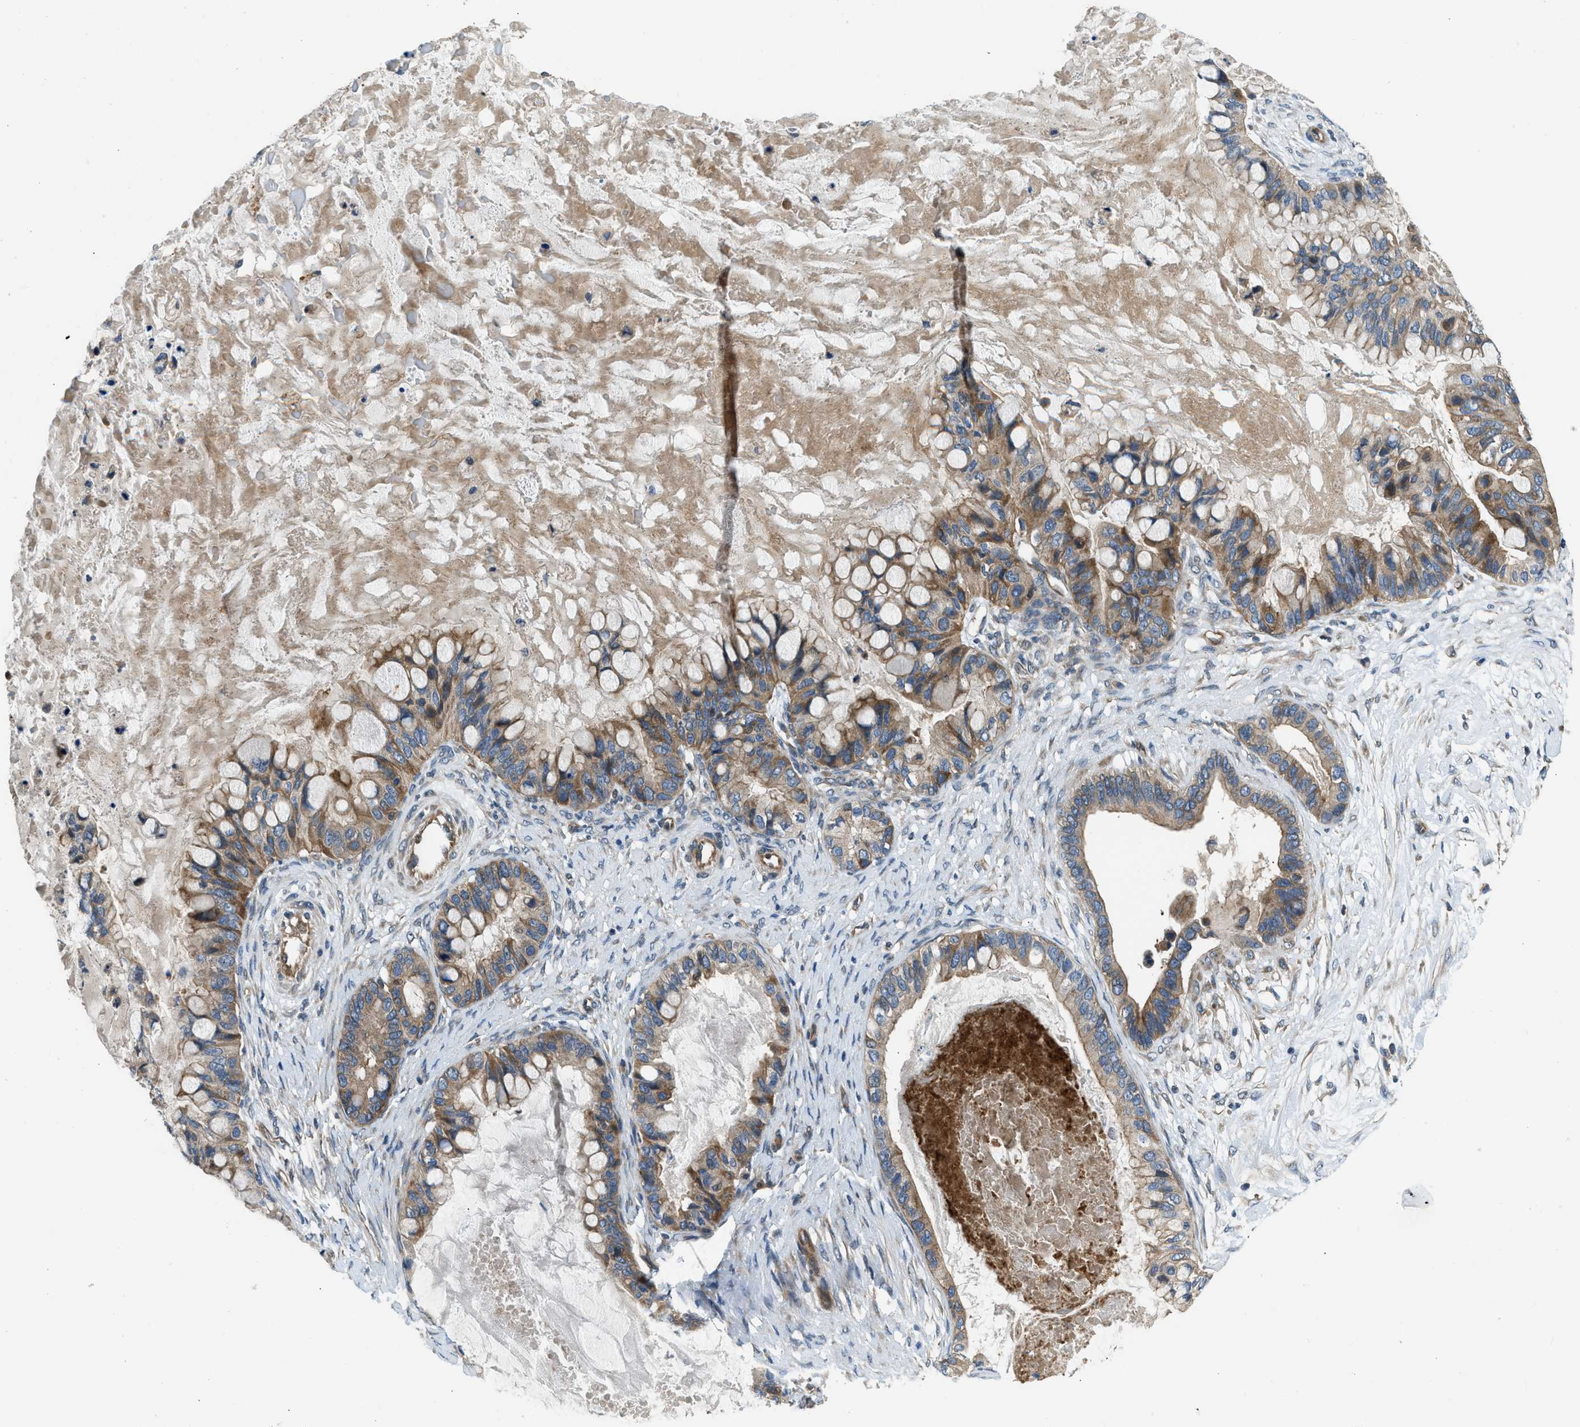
{"staining": {"intensity": "moderate", "quantity": ">75%", "location": "cytoplasmic/membranous"}, "tissue": "ovarian cancer", "cell_type": "Tumor cells", "image_type": "cancer", "snomed": [{"axis": "morphology", "description": "Cystadenocarcinoma, mucinous, NOS"}, {"axis": "topography", "description": "Ovary"}], "caption": "DAB immunohistochemical staining of human ovarian mucinous cystadenocarcinoma exhibits moderate cytoplasmic/membranous protein positivity in about >75% of tumor cells. (Brightfield microscopy of DAB IHC at high magnification).", "gene": "IL3RA", "patient": {"sex": "female", "age": 80}}